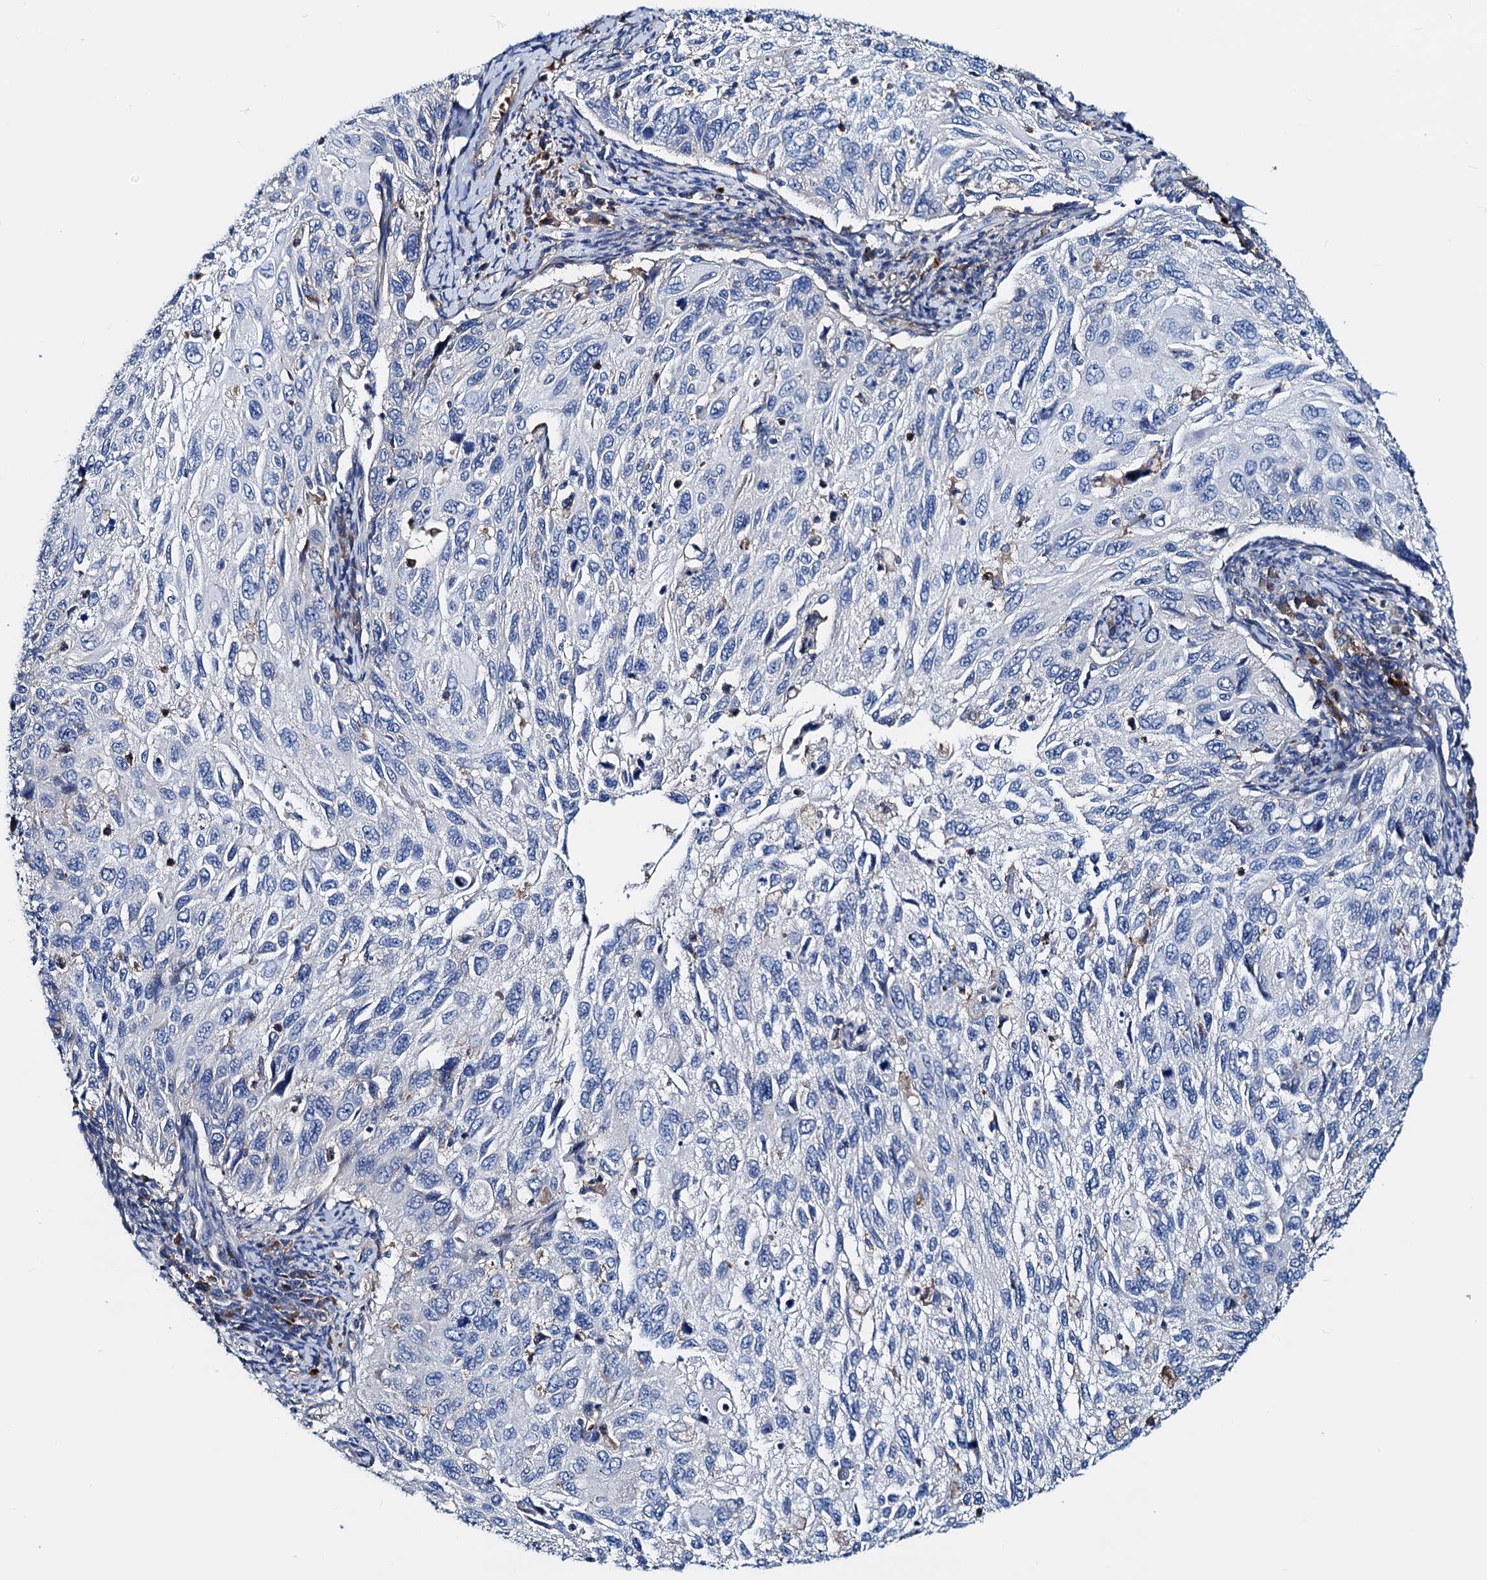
{"staining": {"intensity": "negative", "quantity": "none", "location": "none"}, "tissue": "cervical cancer", "cell_type": "Tumor cells", "image_type": "cancer", "snomed": [{"axis": "morphology", "description": "Squamous cell carcinoma, NOS"}, {"axis": "topography", "description": "Cervix"}], "caption": "Immunohistochemical staining of human cervical cancer demonstrates no significant positivity in tumor cells.", "gene": "GCOM1", "patient": {"sex": "female", "age": 70}}